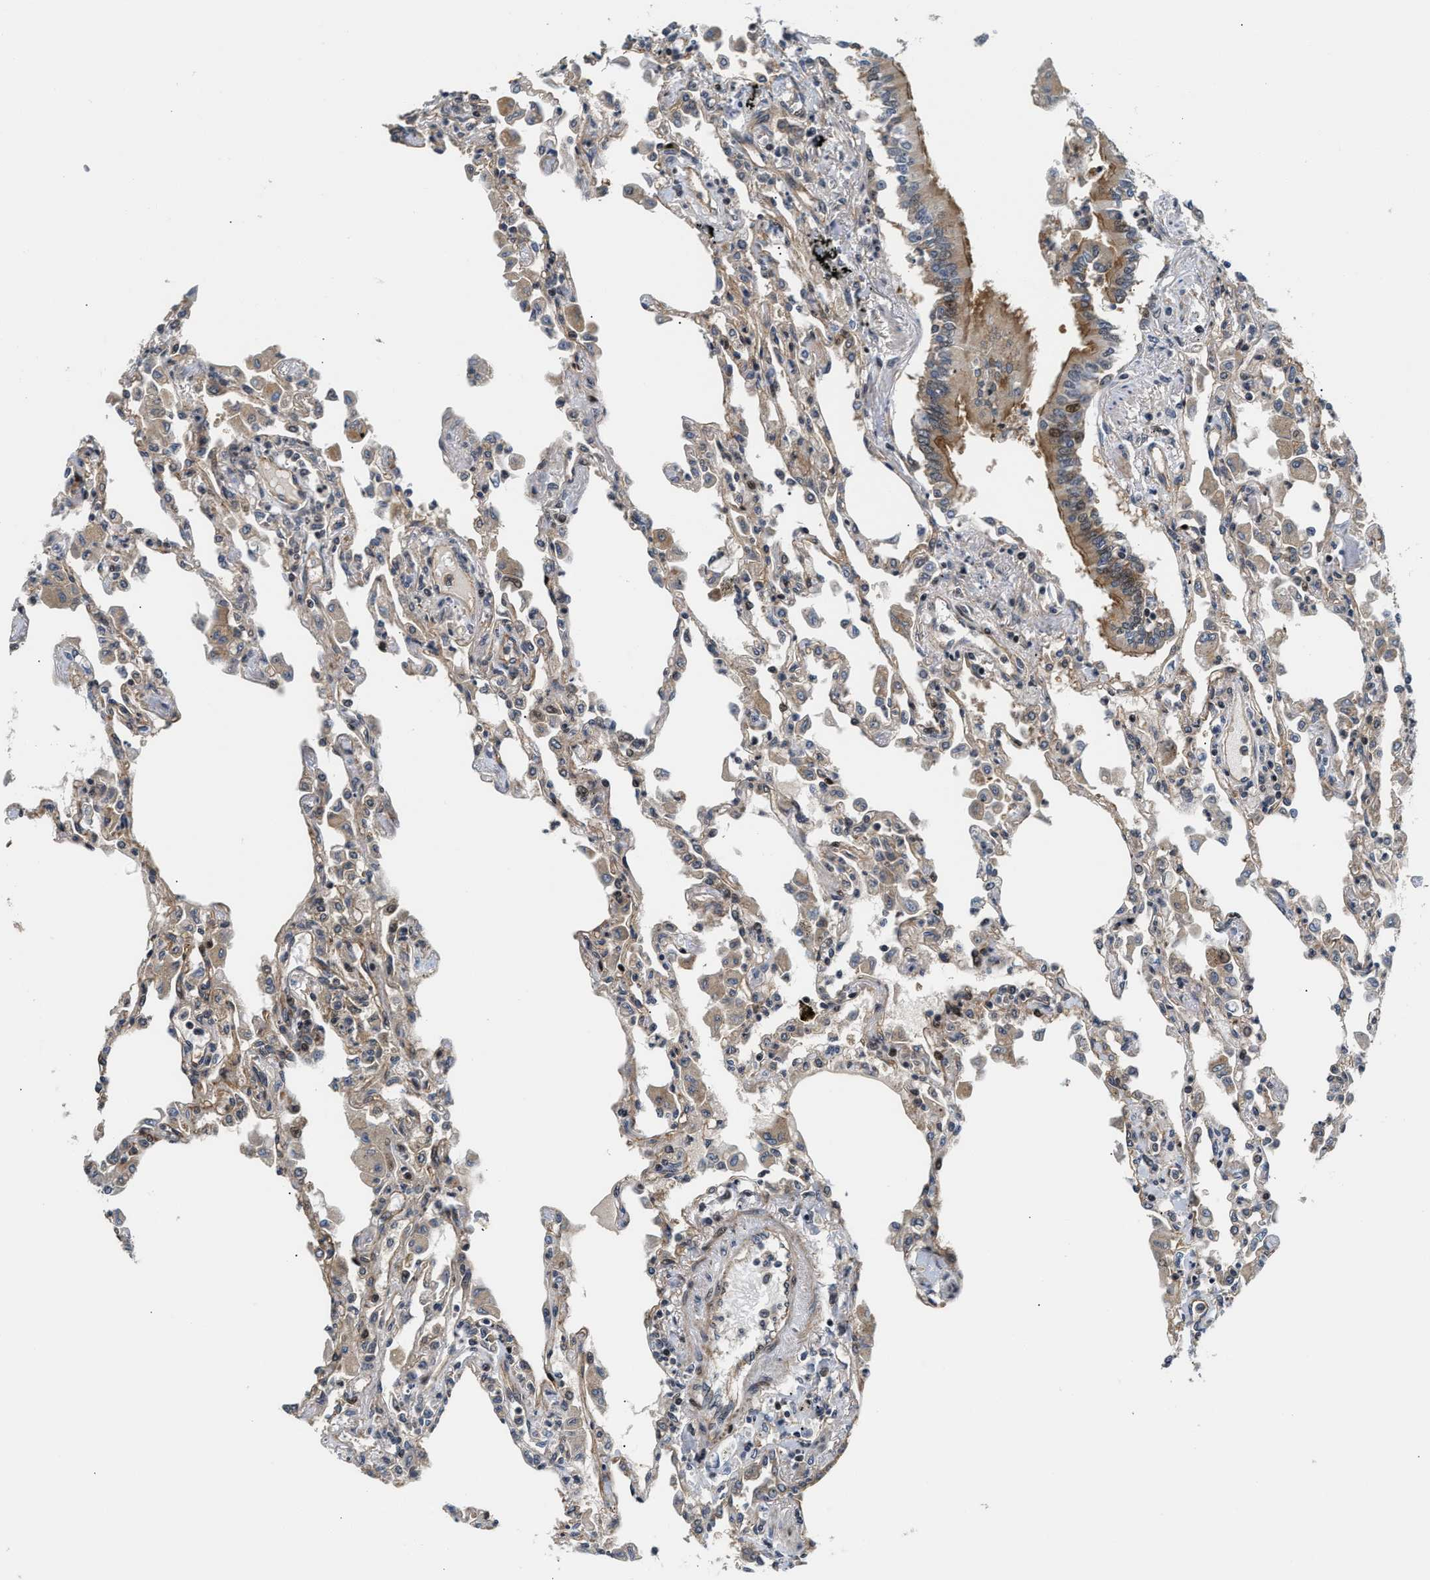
{"staining": {"intensity": "strong", "quantity": "25%-75%", "location": "cytoplasmic/membranous,nuclear"}, "tissue": "lung", "cell_type": "Alveolar cells", "image_type": "normal", "snomed": [{"axis": "morphology", "description": "Normal tissue, NOS"}, {"axis": "topography", "description": "Bronchus"}, {"axis": "topography", "description": "Lung"}], "caption": "Brown immunohistochemical staining in normal human lung displays strong cytoplasmic/membranous,nuclear expression in approximately 25%-75% of alveolar cells. The staining was performed using DAB, with brown indicating positive protein expression. Nuclei are stained blue with hematoxylin.", "gene": "ALDH3A2", "patient": {"sex": "female", "age": 49}}